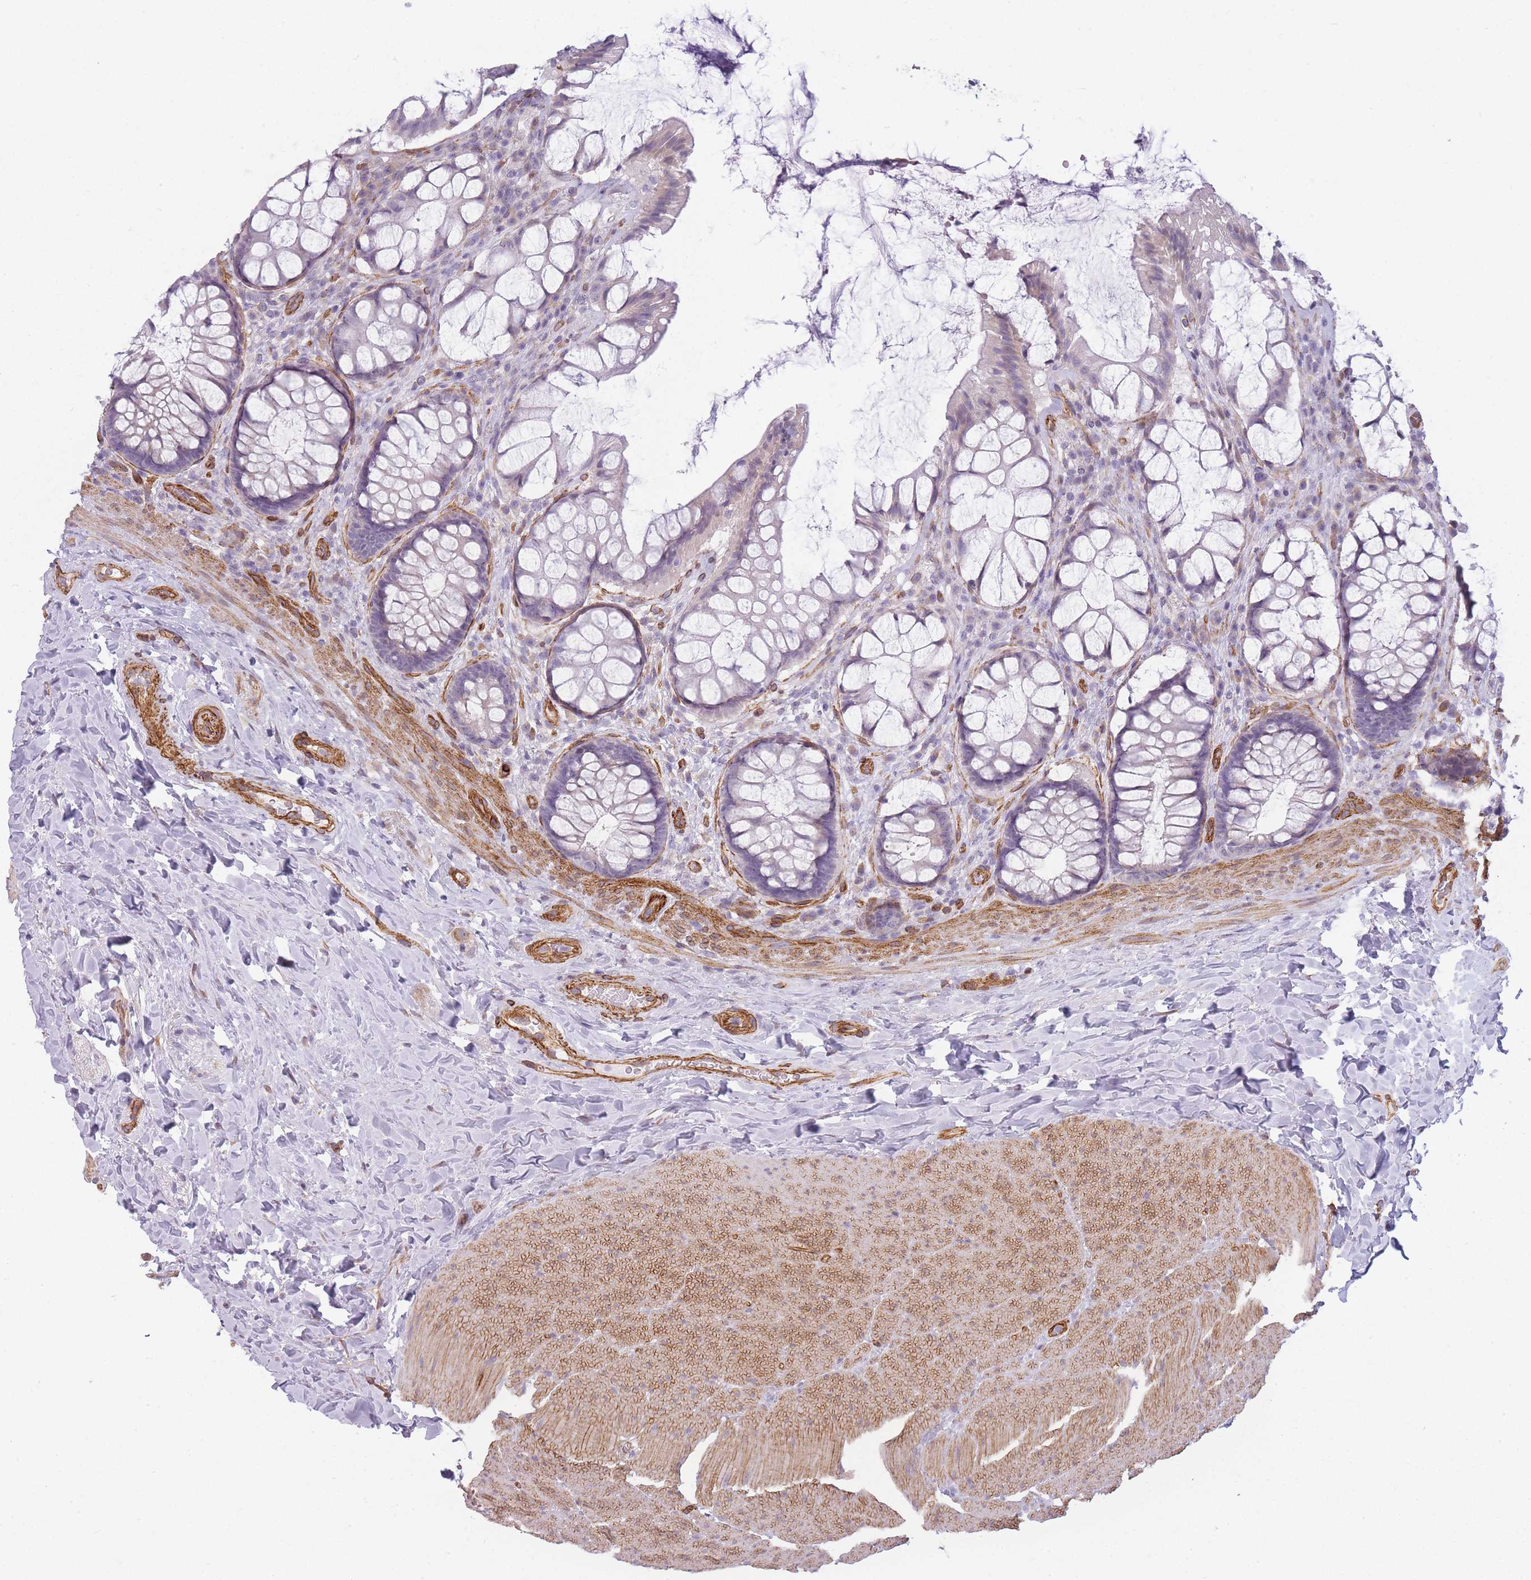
{"staining": {"intensity": "negative", "quantity": "none", "location": "none"}, "tissue": "rectum", "cell_type": "Glandular cells", "image_type": "normal", "snomed": [{"axis": "morphology", "description": "Normal tissue, NOS"}, {"axis": "topography", "description": "Rectum"}], "caption": "Immunohistochemical staining of normal human rectum exhibits no significant positivity in glandular cells. (DAB (3,3'-diaminobenzidine) IHC with hematoxylin counter stain).", "gene": "OR6B2", "patient": {"sex": "female", "age": 58}}